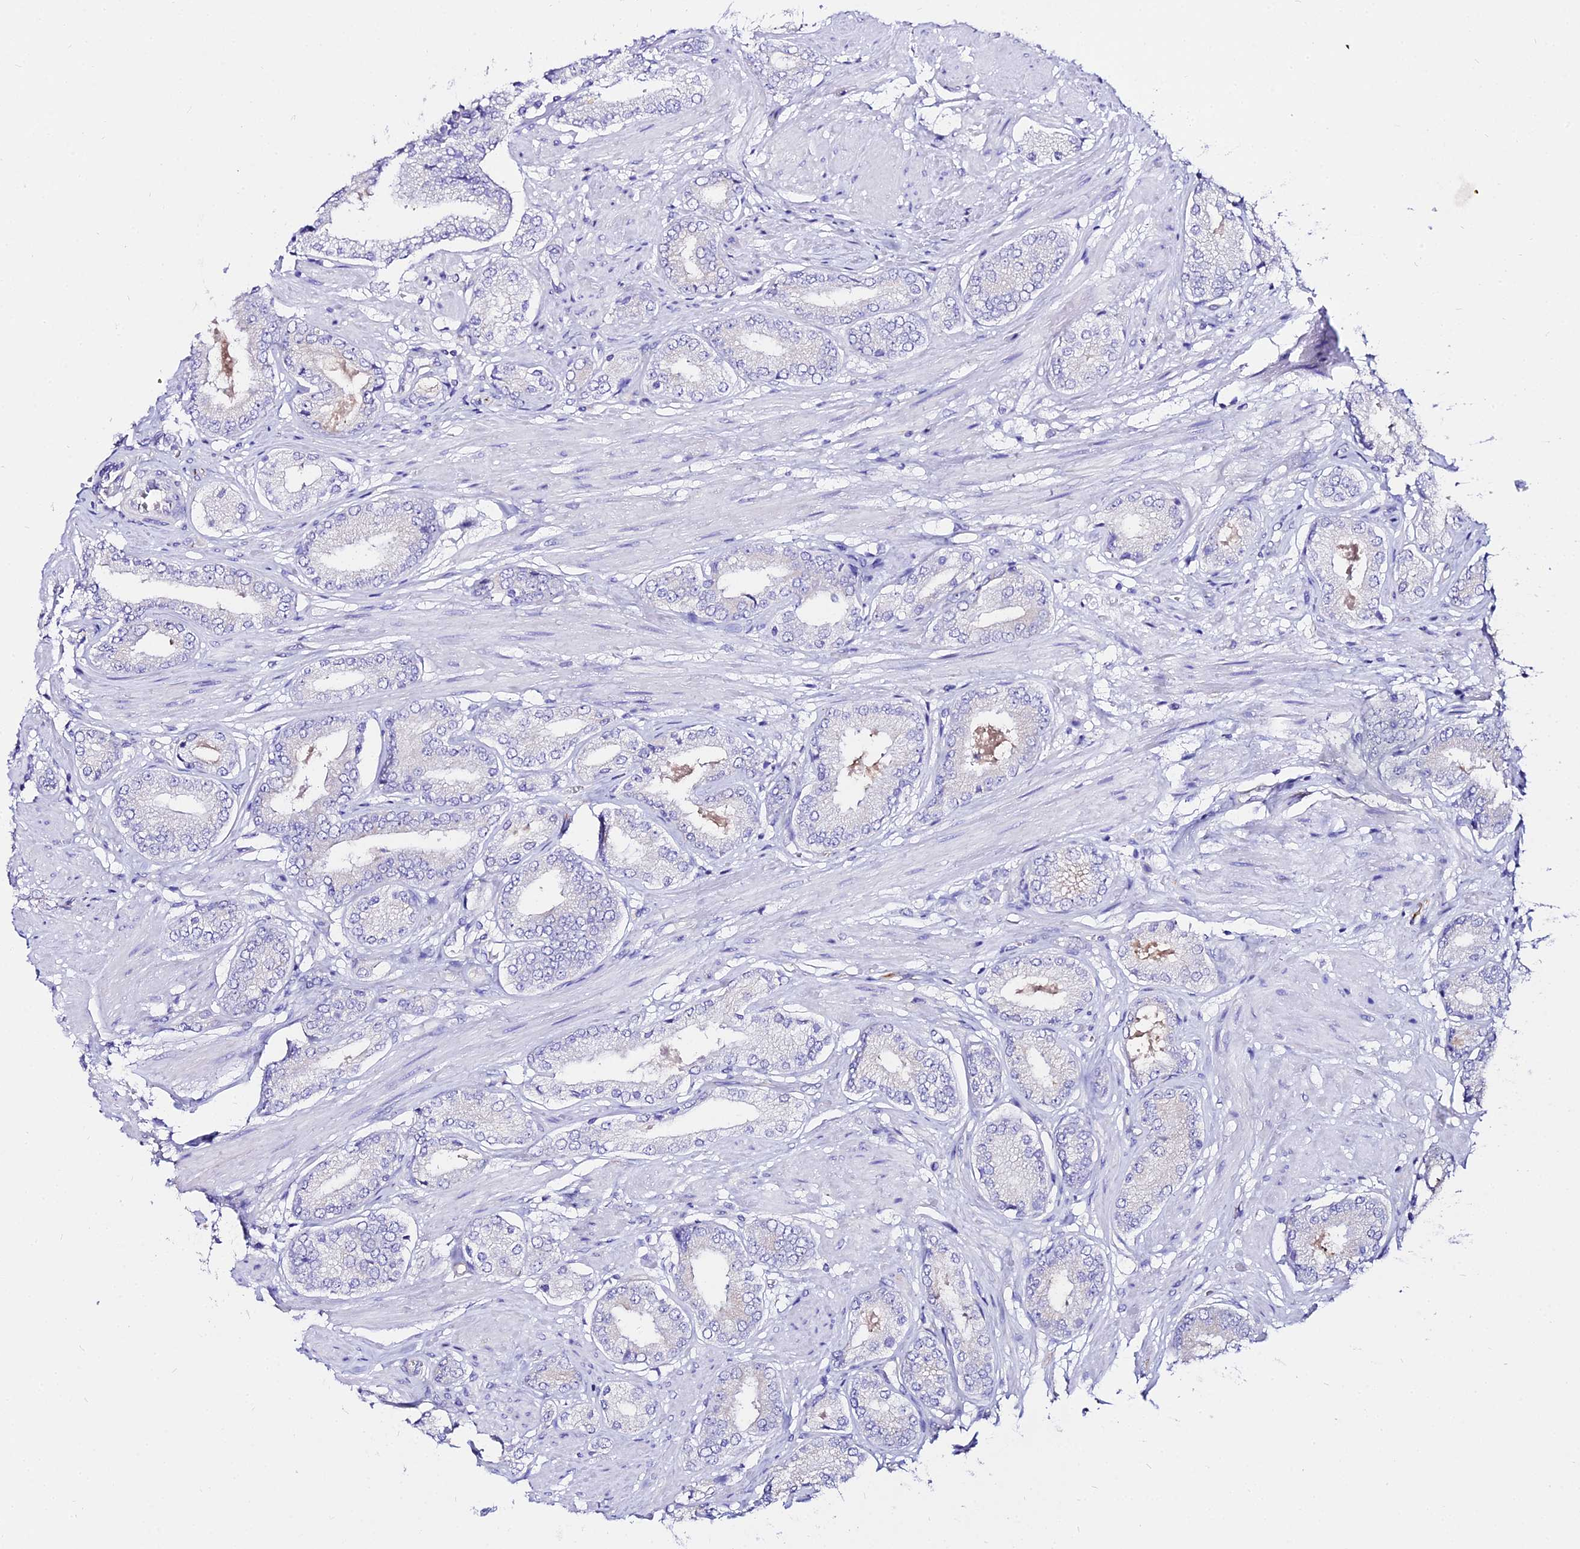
{"staining": {"intensity": "negative", "quantity": "none", "location": "none"}, "tissue": "prostate cancer", "cell_type": "Tumor cells", "image_type": "cancer", "snomed": [{"axis": "morphology", "description": "Adenocarcinoma, High grade"}, {"axis": "topography", "description": "Prostate and seminal vesicle, NOS"}], "caption": "Immunohistochemistry (IHC) photomicrograph of human prostate adenocarcinoma (high-grade) stained for a protein (brown), which shows no positivity in tumor cells.", "gene": "TUBA3D", "patient": {"sex": "male", "age": 64}}